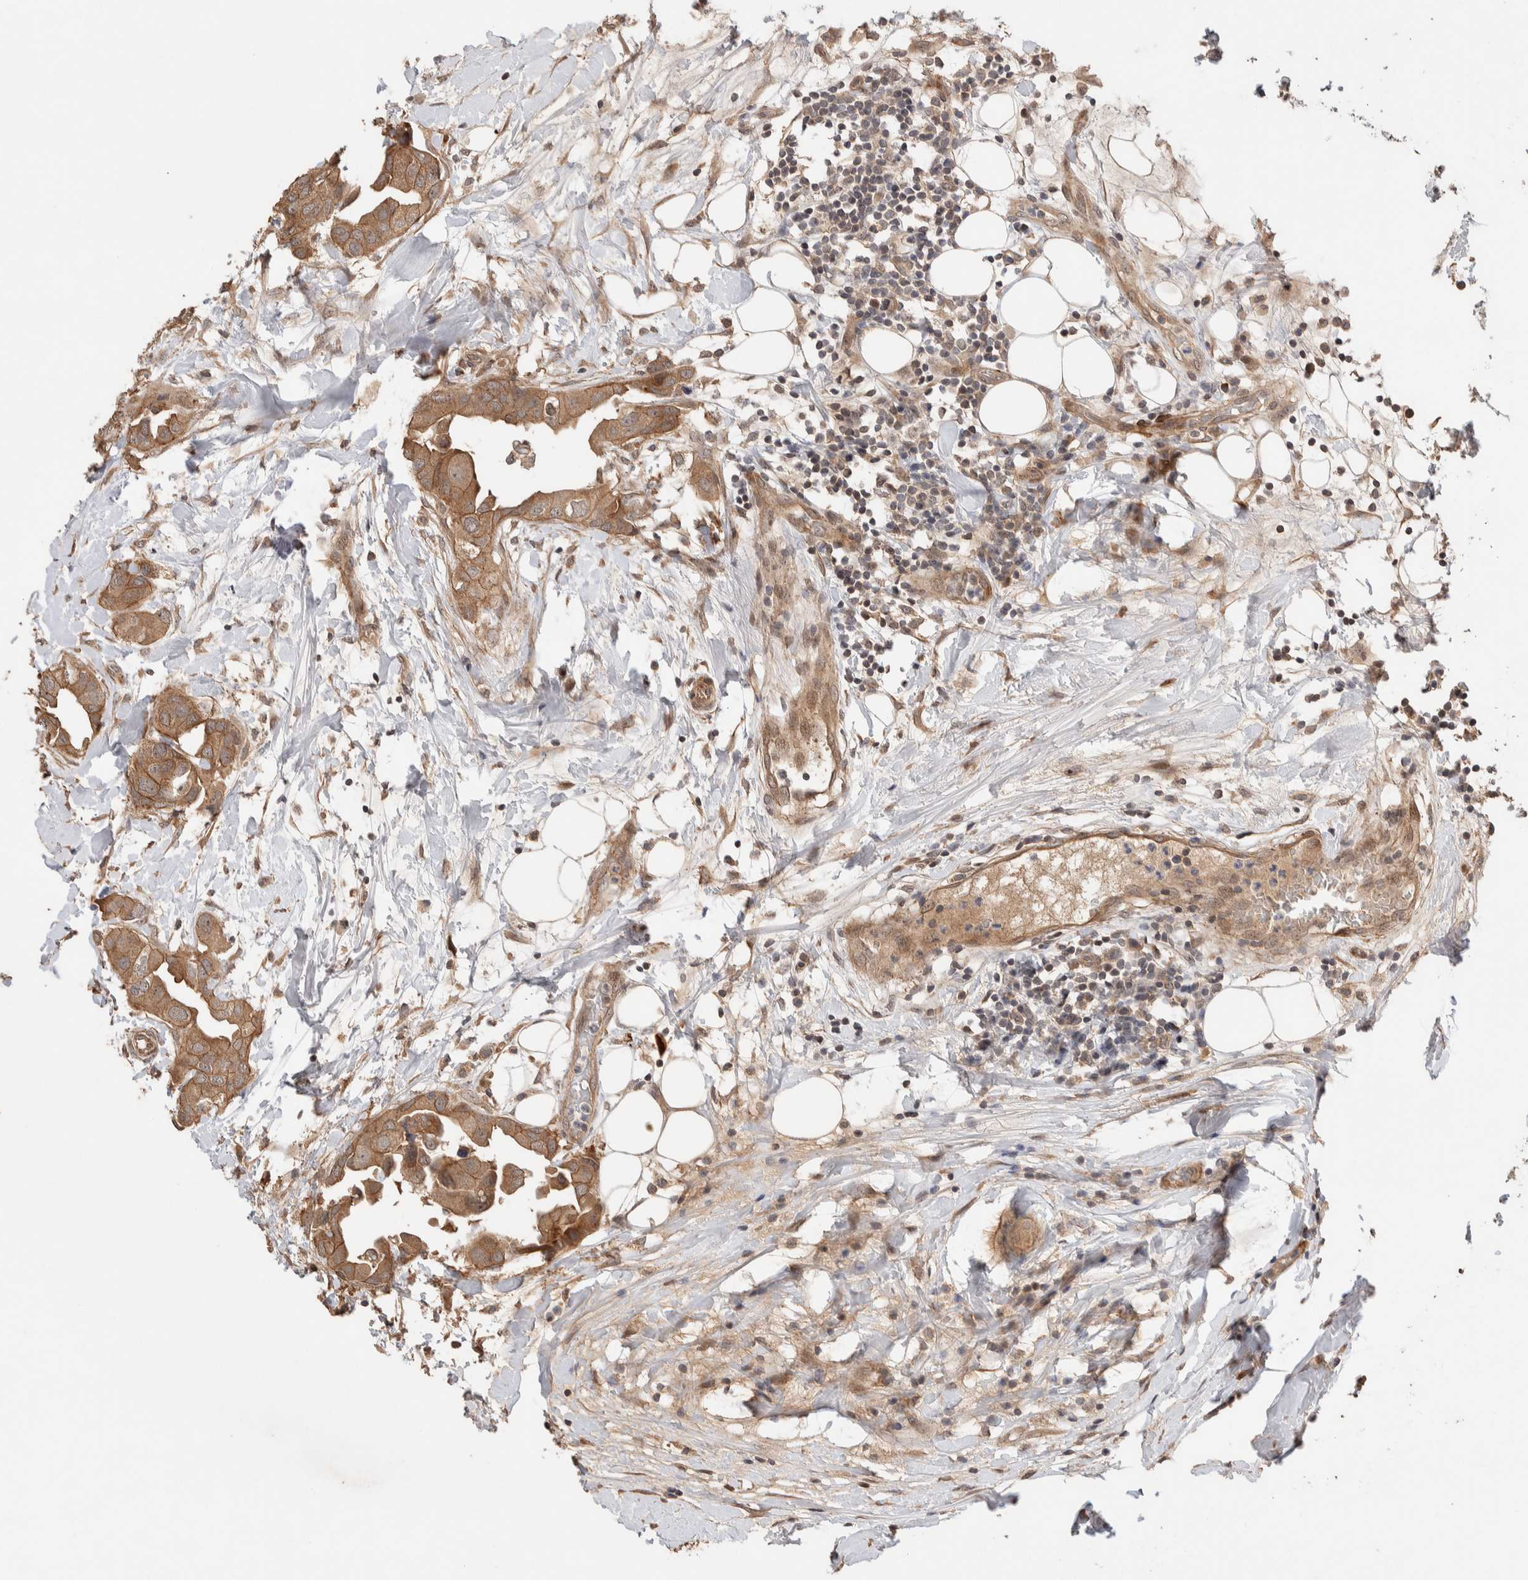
{"staining": {"intensity": "moderate", "quantity": ">75%", "location": "cytoplasmic/membranous"}, "tissue": "breast cancer", "cell_type": "Tumor cells", "image_type": "cancer", "snomed": [{"axis": "morphology", "description": "Duct carcinoma"}, {"axis": "topography", "description": "Breast"}], "caption": "This is a micrograph of IHC staining of breast invasive ductal carcinoma, which shows moderate expression in the cytoplasmic/membranous of tumor cells.", "gene": "PRDM15", "patient": {"sex": "female", "age": 40}}